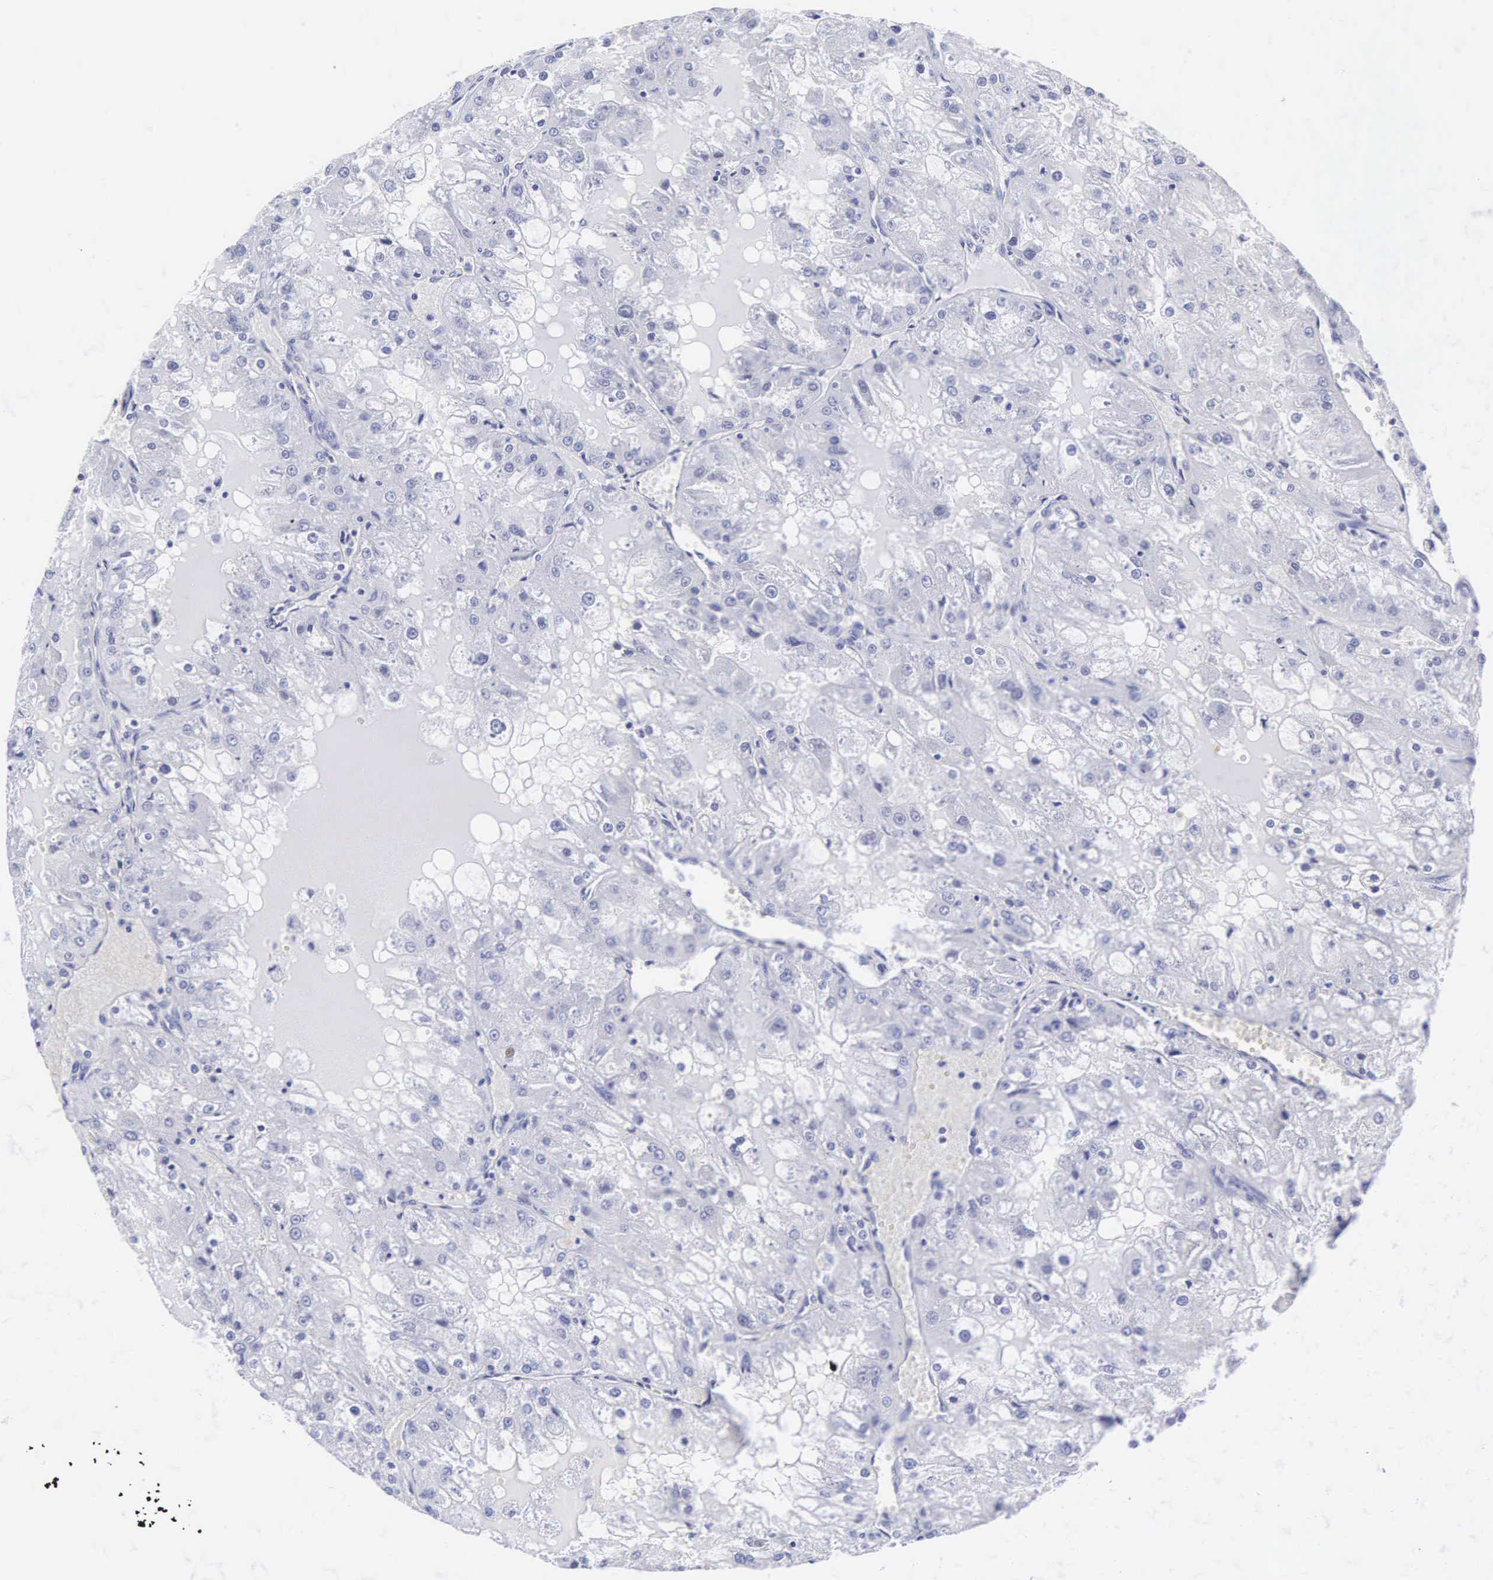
{"staining": {"intensity": "negative", "quantity": "none", "location": "none"}, "tissue": "renal cancer", "cell_type": "Tumor cells", "image_type": "cancer", "snomed": [{"axis": "morphology", "description": "Adenocarcinoma, NOS"}, {"axis": "topography", "description": "Kidney"}], "caption": "Tumor cells show no significant protein staining in renal cancer.", "gene": "INS", "patient": {"sex": "female", "age": 74}}